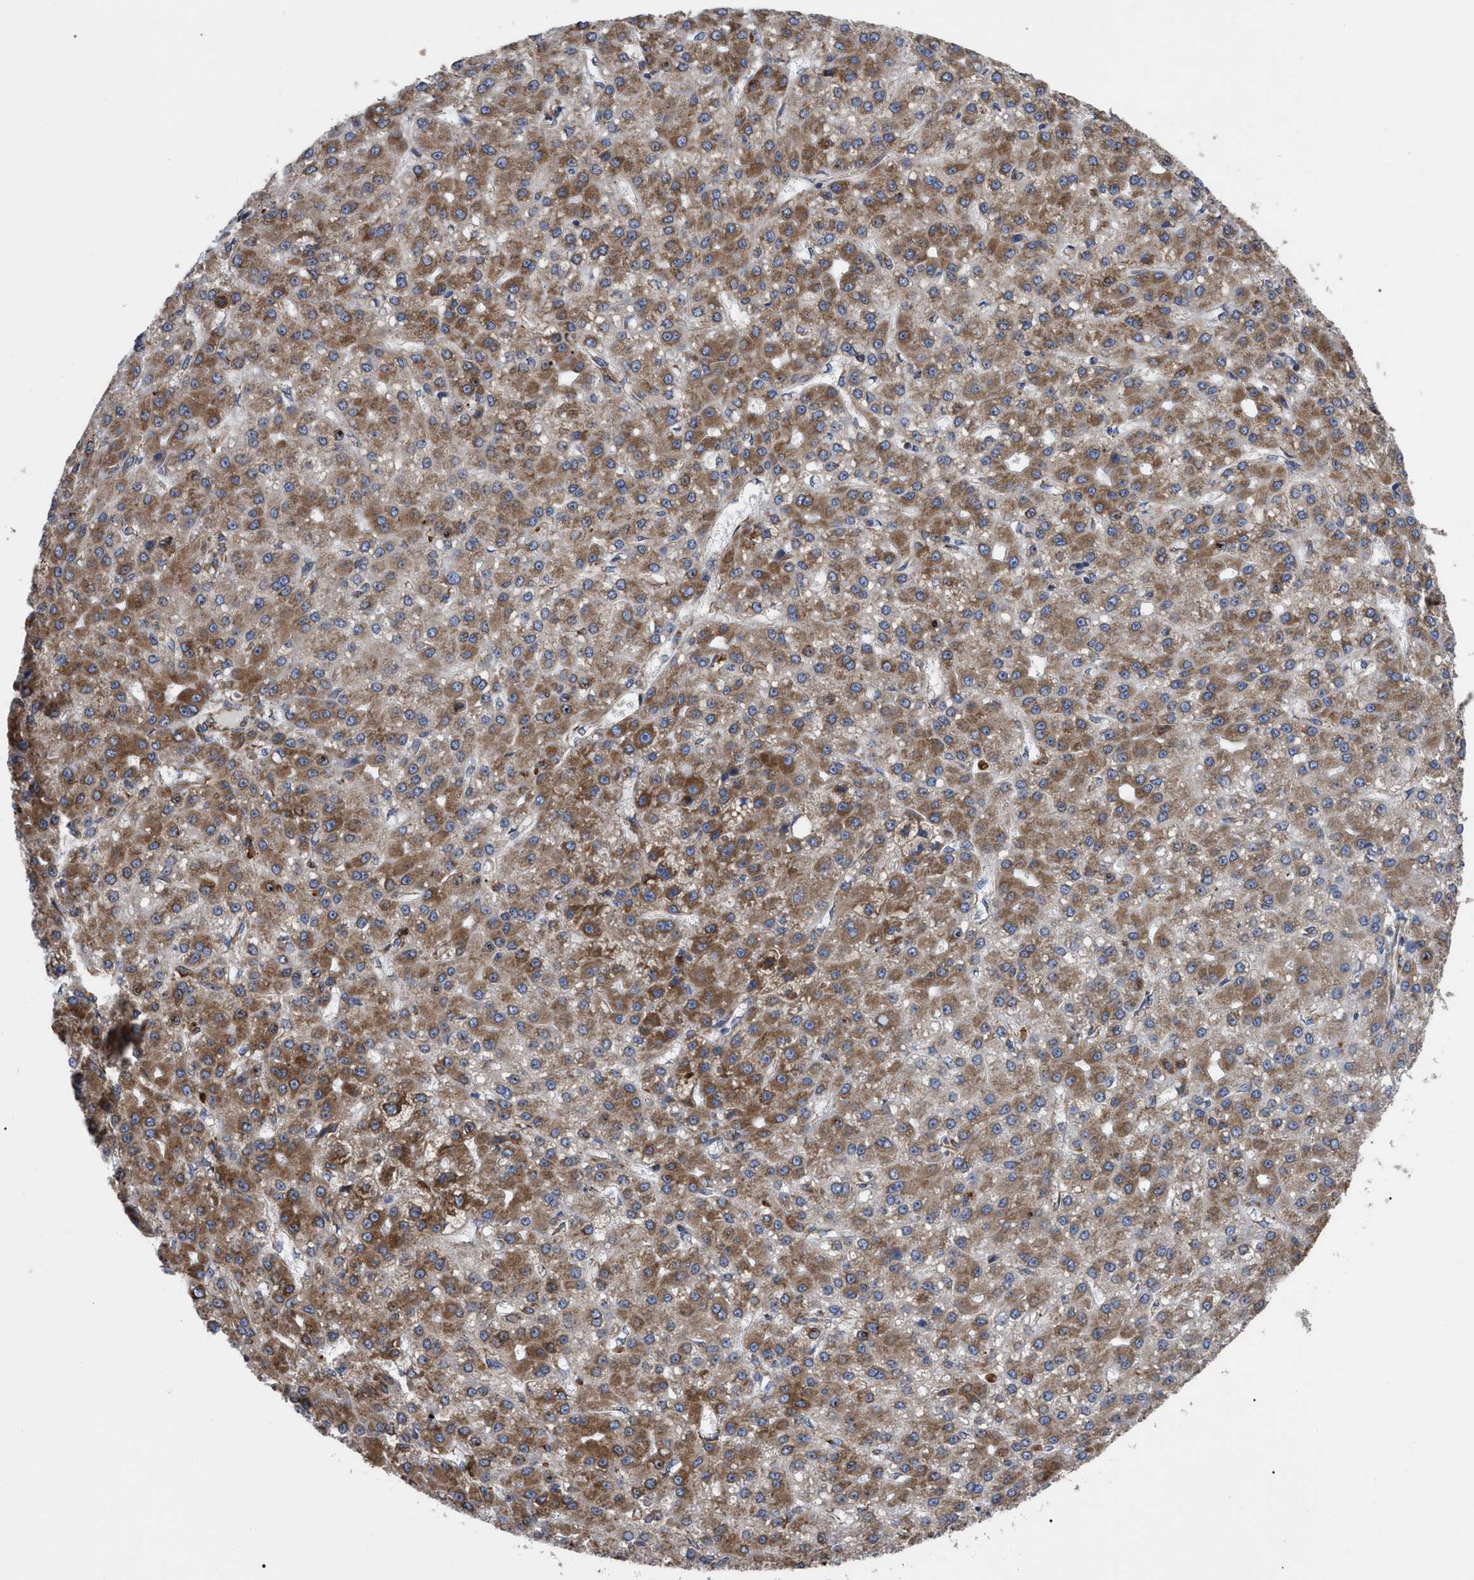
{"staining": {"intensity": "moderate", "quantity": ">75%", "location": "cytoplasmic/membranous"}, "tissue": "liver cancer", "cell_type": "Tumor cells", "image_type": "cancer", "snomed": [{"axis": "morphology", "description": "Carcinoma, Hepatocellular, NOS"}, {"axis": "topography", "description": "Liver"}], "caption": "This is a histology image of IHC staining of hepatocellular carcinoma (liver), which shows moderate staining in the cytoplasmic/membranous of tumor cells.", "gene": "FAM120A", "patient": {"sex": "male", "age": 67}}